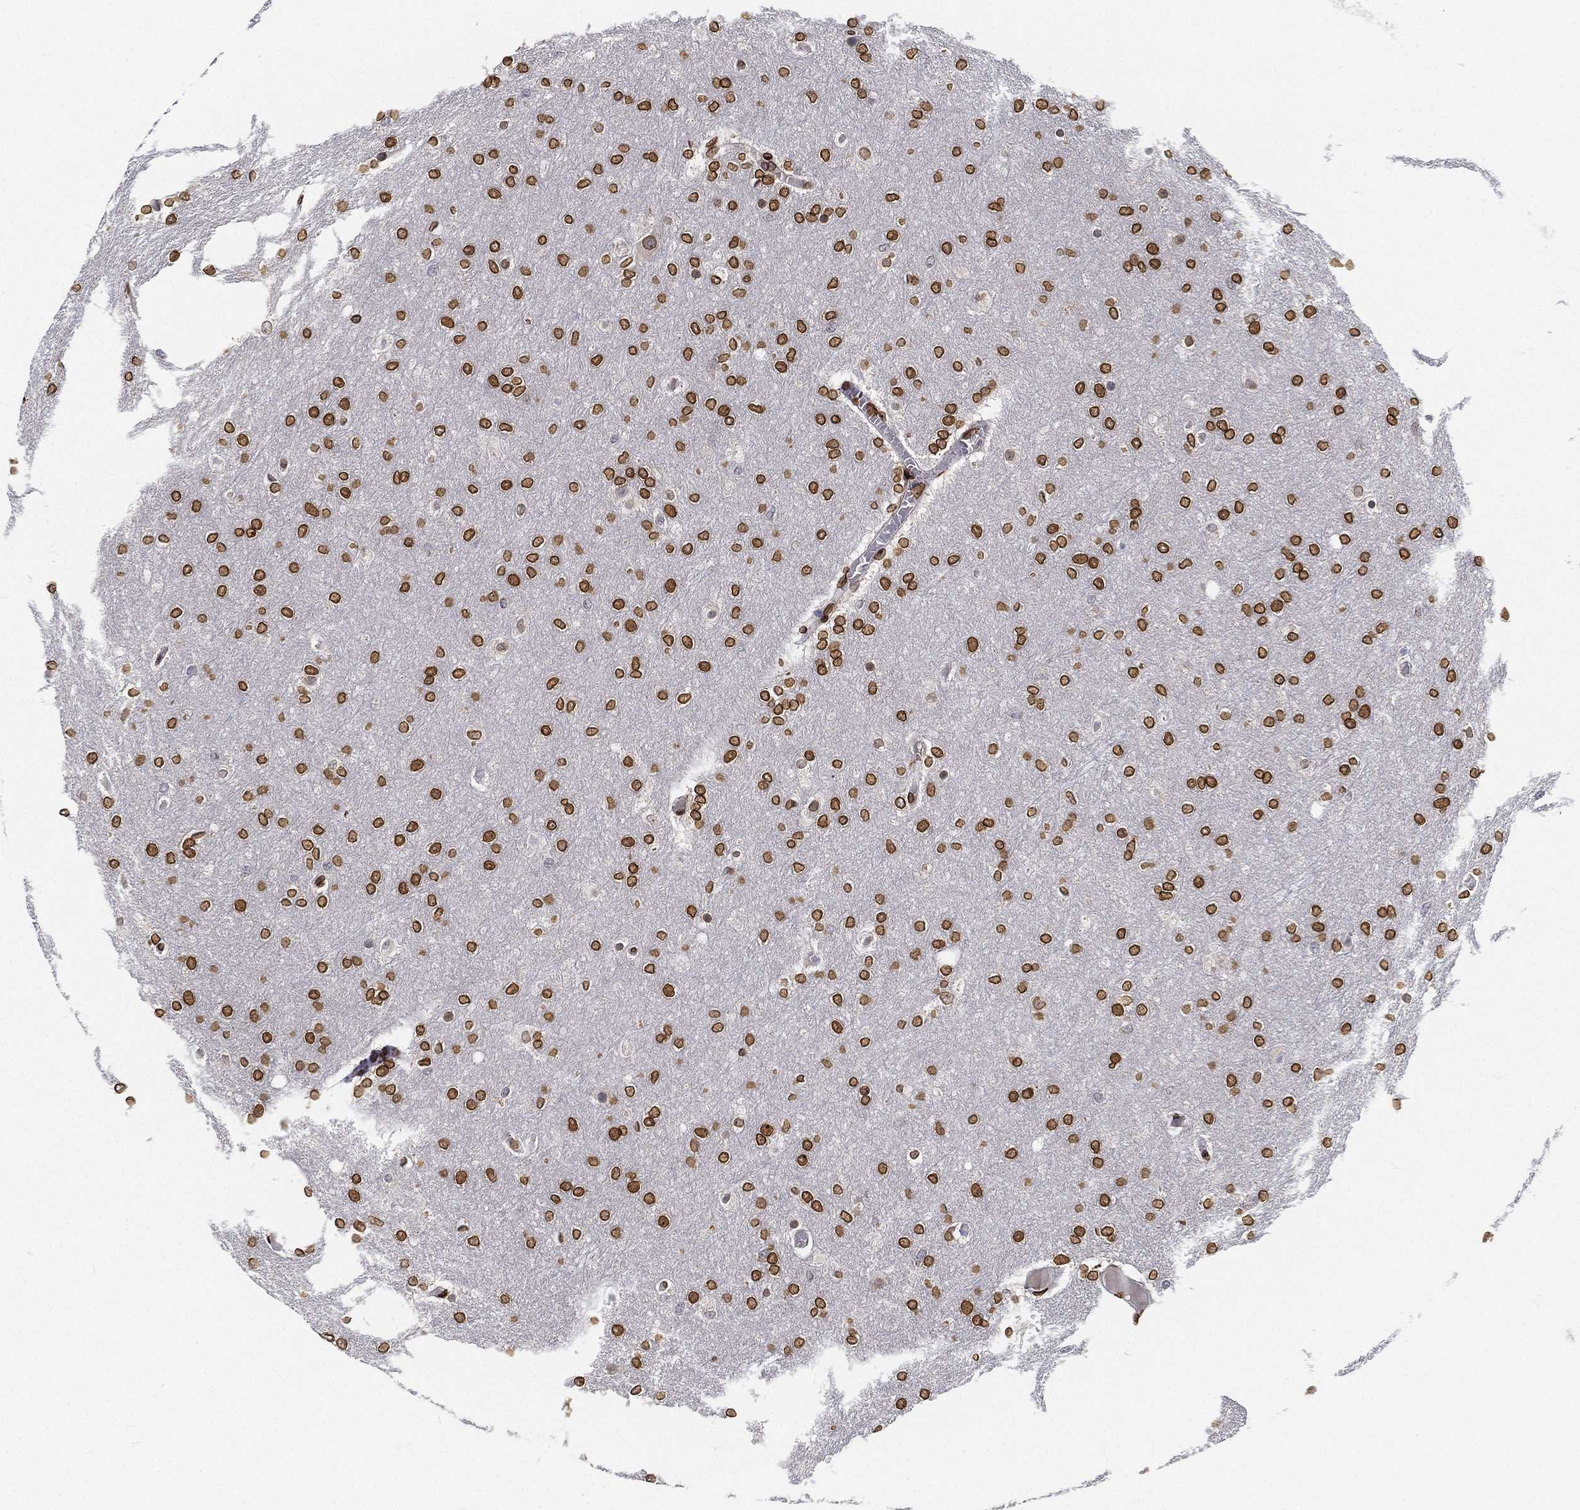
{"staining": {"intensity": "strong", "quantity": ">75%", "location": "cytoplasmic/membranous,nuclear"}, "tissue": "glioma", "cell_type": "Tumor cells", "image_type": "cancer", "snomed": [{"axis": "morphology", "description": "Glioma, malignant, High grade"}, {"axis": "topography", "description": "Brain"}], "caption": "Malignant glioma (high-grade) was stained to show a protein in brown. There is high levels of strong cytoplasmic/membranous and nuclear positivity in about >75% of tumor cells.", "gene": "PALB2", "patient": {"sex": "female", "age": 61}}